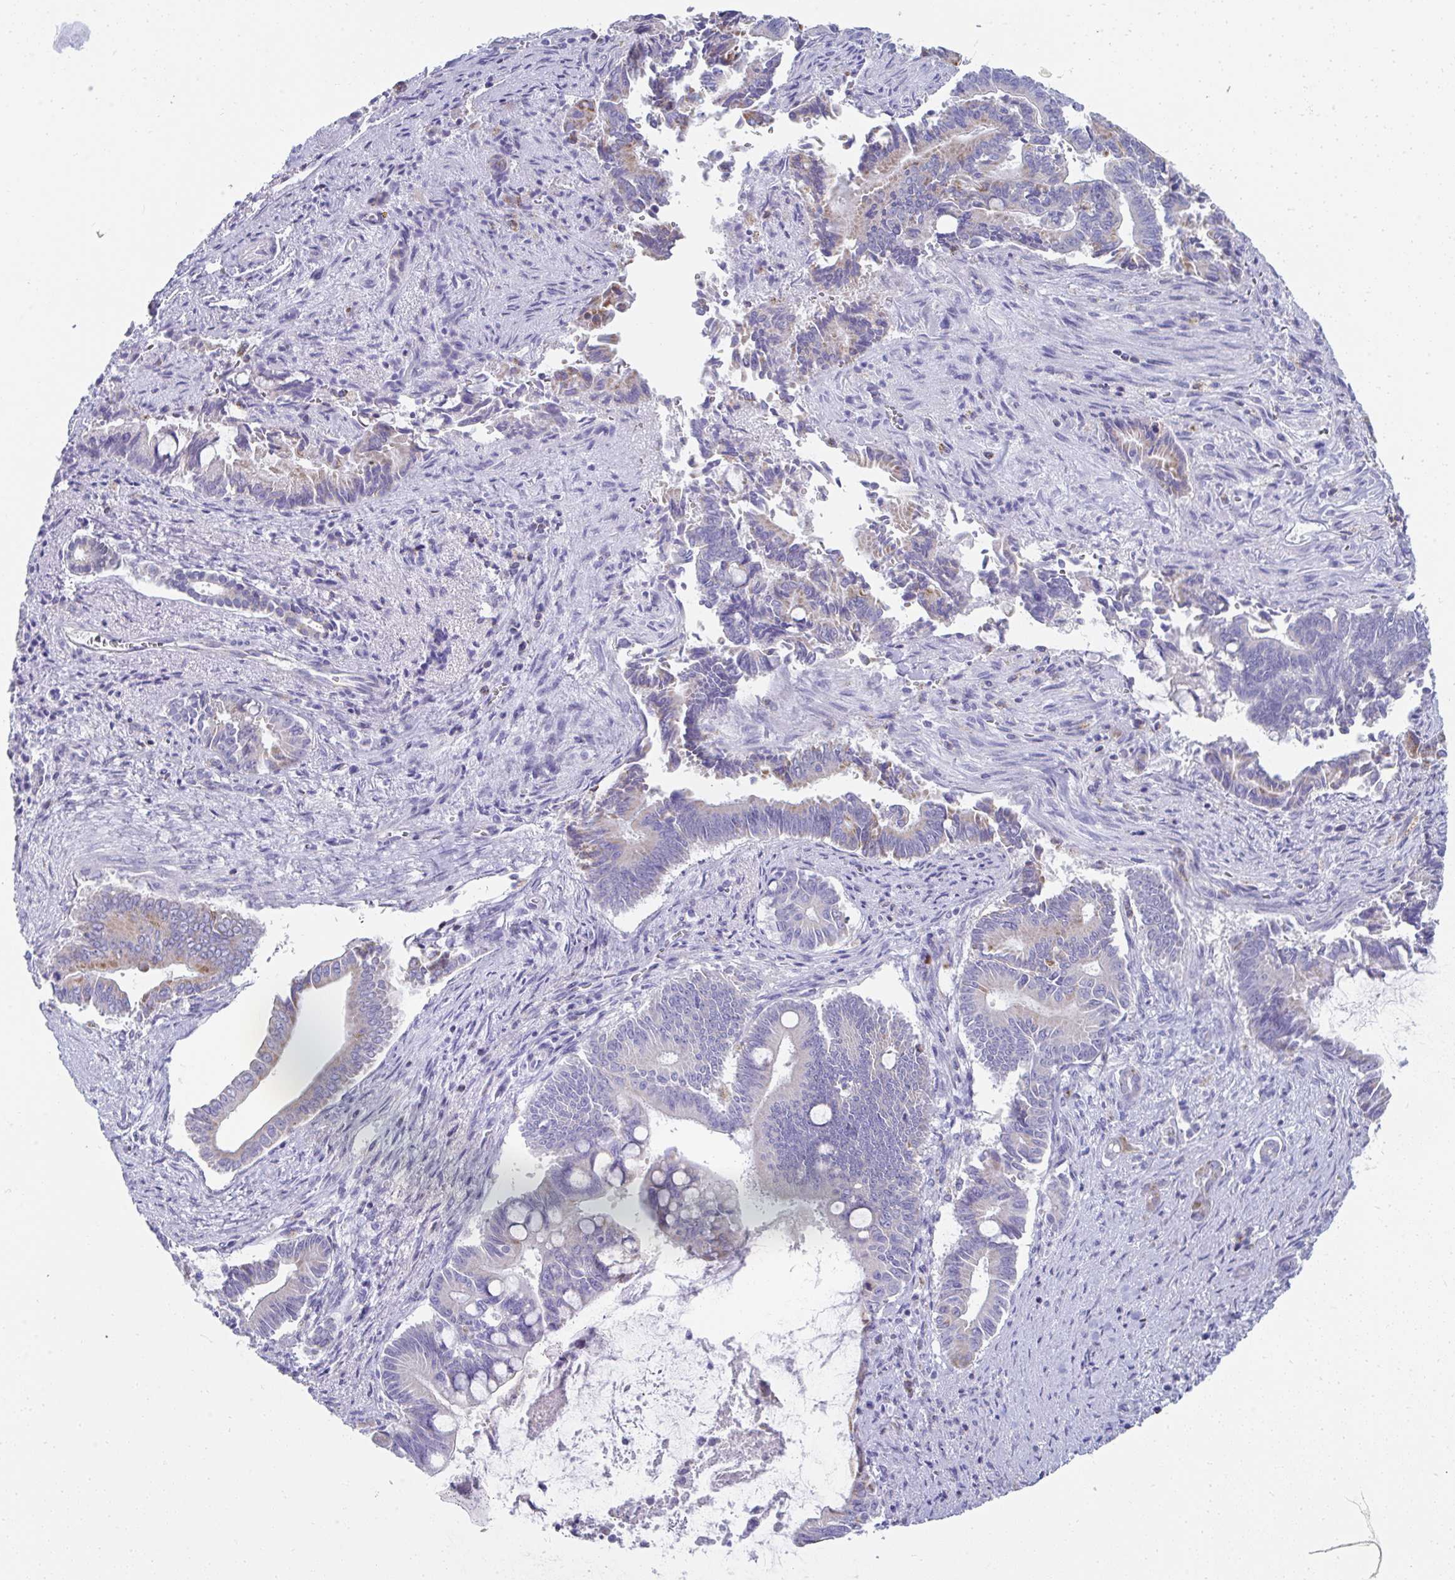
{"staining": {"intensity": "weak", "quantity": "25%-75%", "location": "cytoplasmic/membranous"}, "tissue": "pancreatic cancer", "cell_type": "Tumor cells", "image_type": "cancer", "snomed": [{"axis": "morphology", "description": "Adenocarcinoma, NOS"}, {"axis": "topography", "description": "Pancreas"}], "caption": "About 25%-75% of tumor cells in pancreatic cancer (adenocarcinoma) demonstrate weak cytoplasmic/membranous protein expression as visualized by brown immunohistochemical staining.", "gene": "MGAM2", "patient": {"sex": "male", "age": 68}}